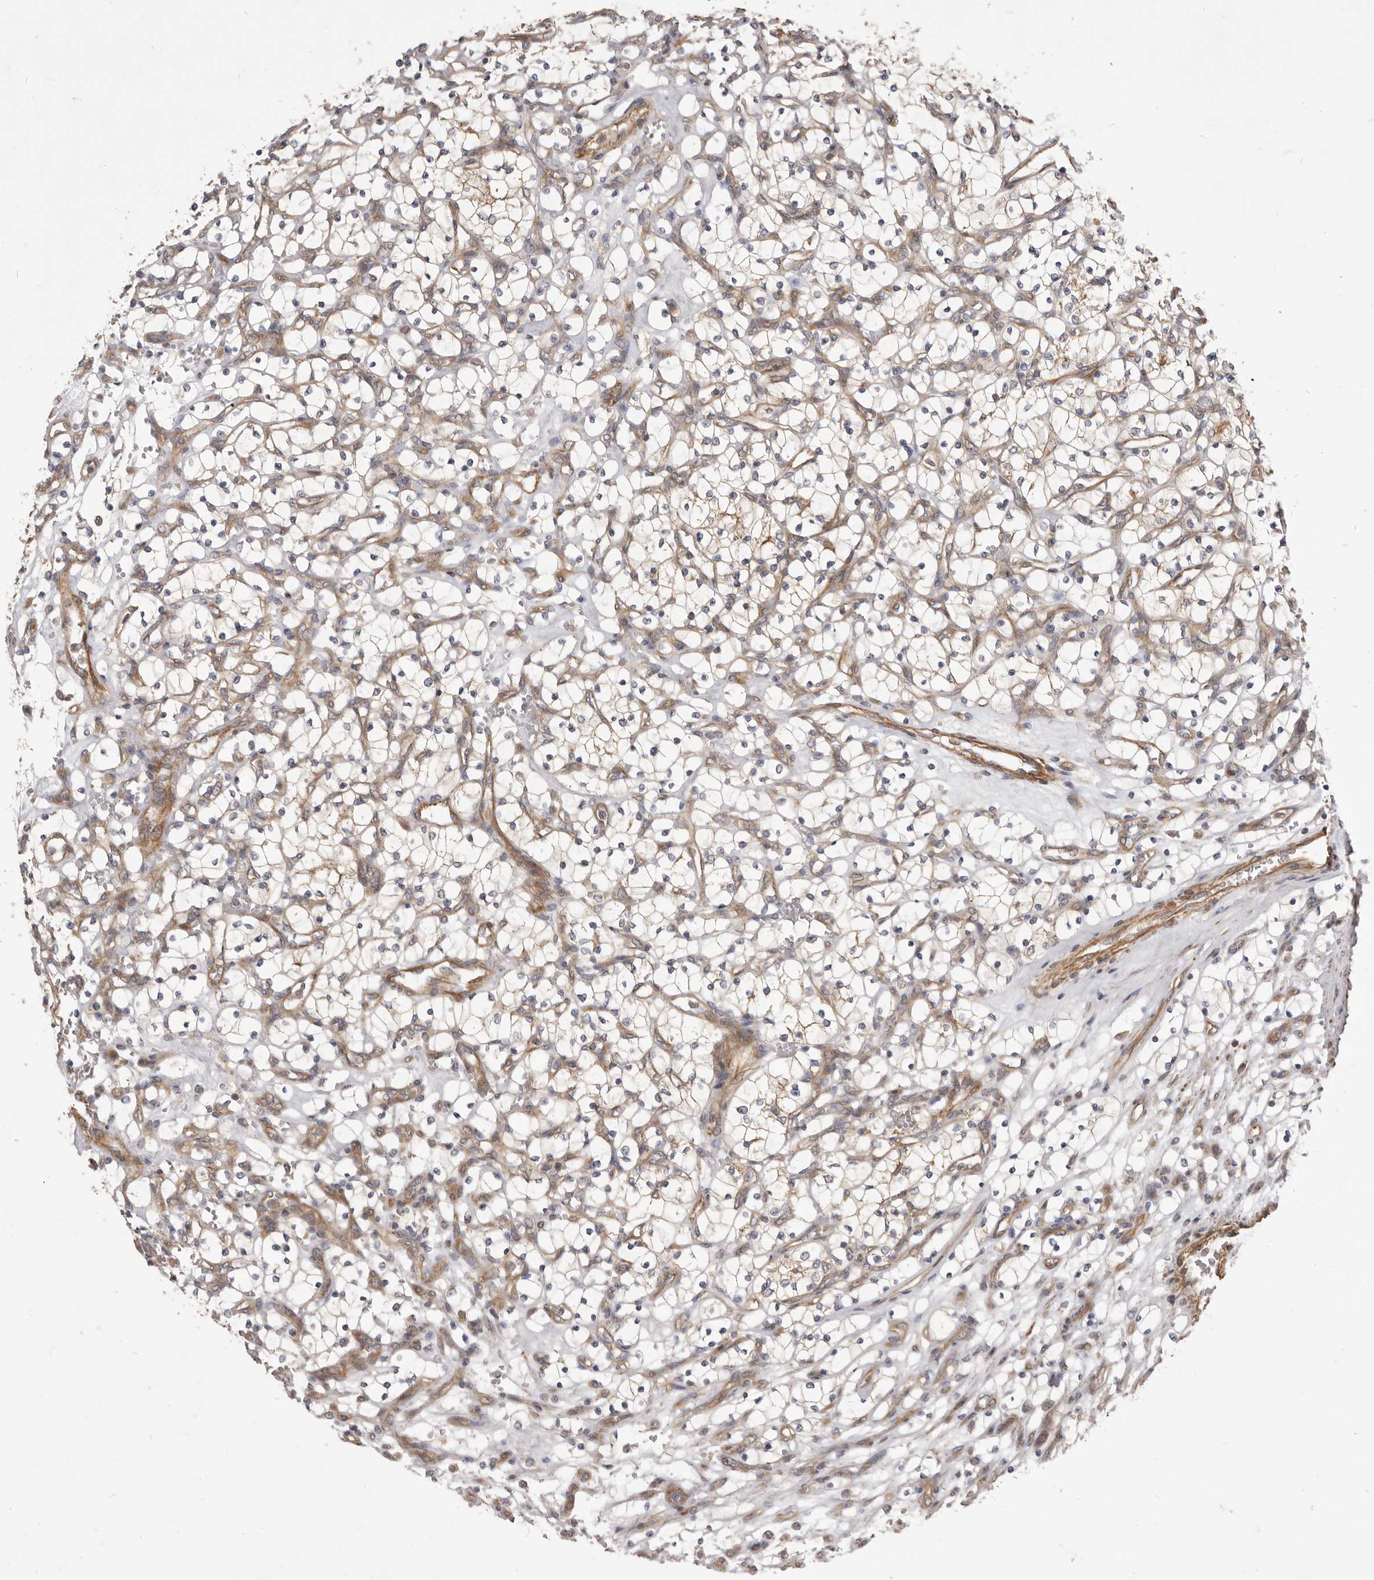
{"staining": {"intensity": "weak", "quantity": "<25%", "location": "cytoplasmic/membranous"}, "tissue": "renal cancer", "cell_type": "Tumor cells", "image_type": "cancer", "snomed": [{"axis": "morphology", "description": "Adenocarcinoma, NOS"}, {"axis": "topography", "description": "Kidney"}], "caption": "High power microscopy histopathology image of an IHC histopathology image of renal cancer (adenocarcinoma), revealing no significant positivity in tumor cells. (Brightfield microscopy of DAB IHC at high magnification).", "gene": "VPS45", "patient": {"sex": "female", "age": 69}}